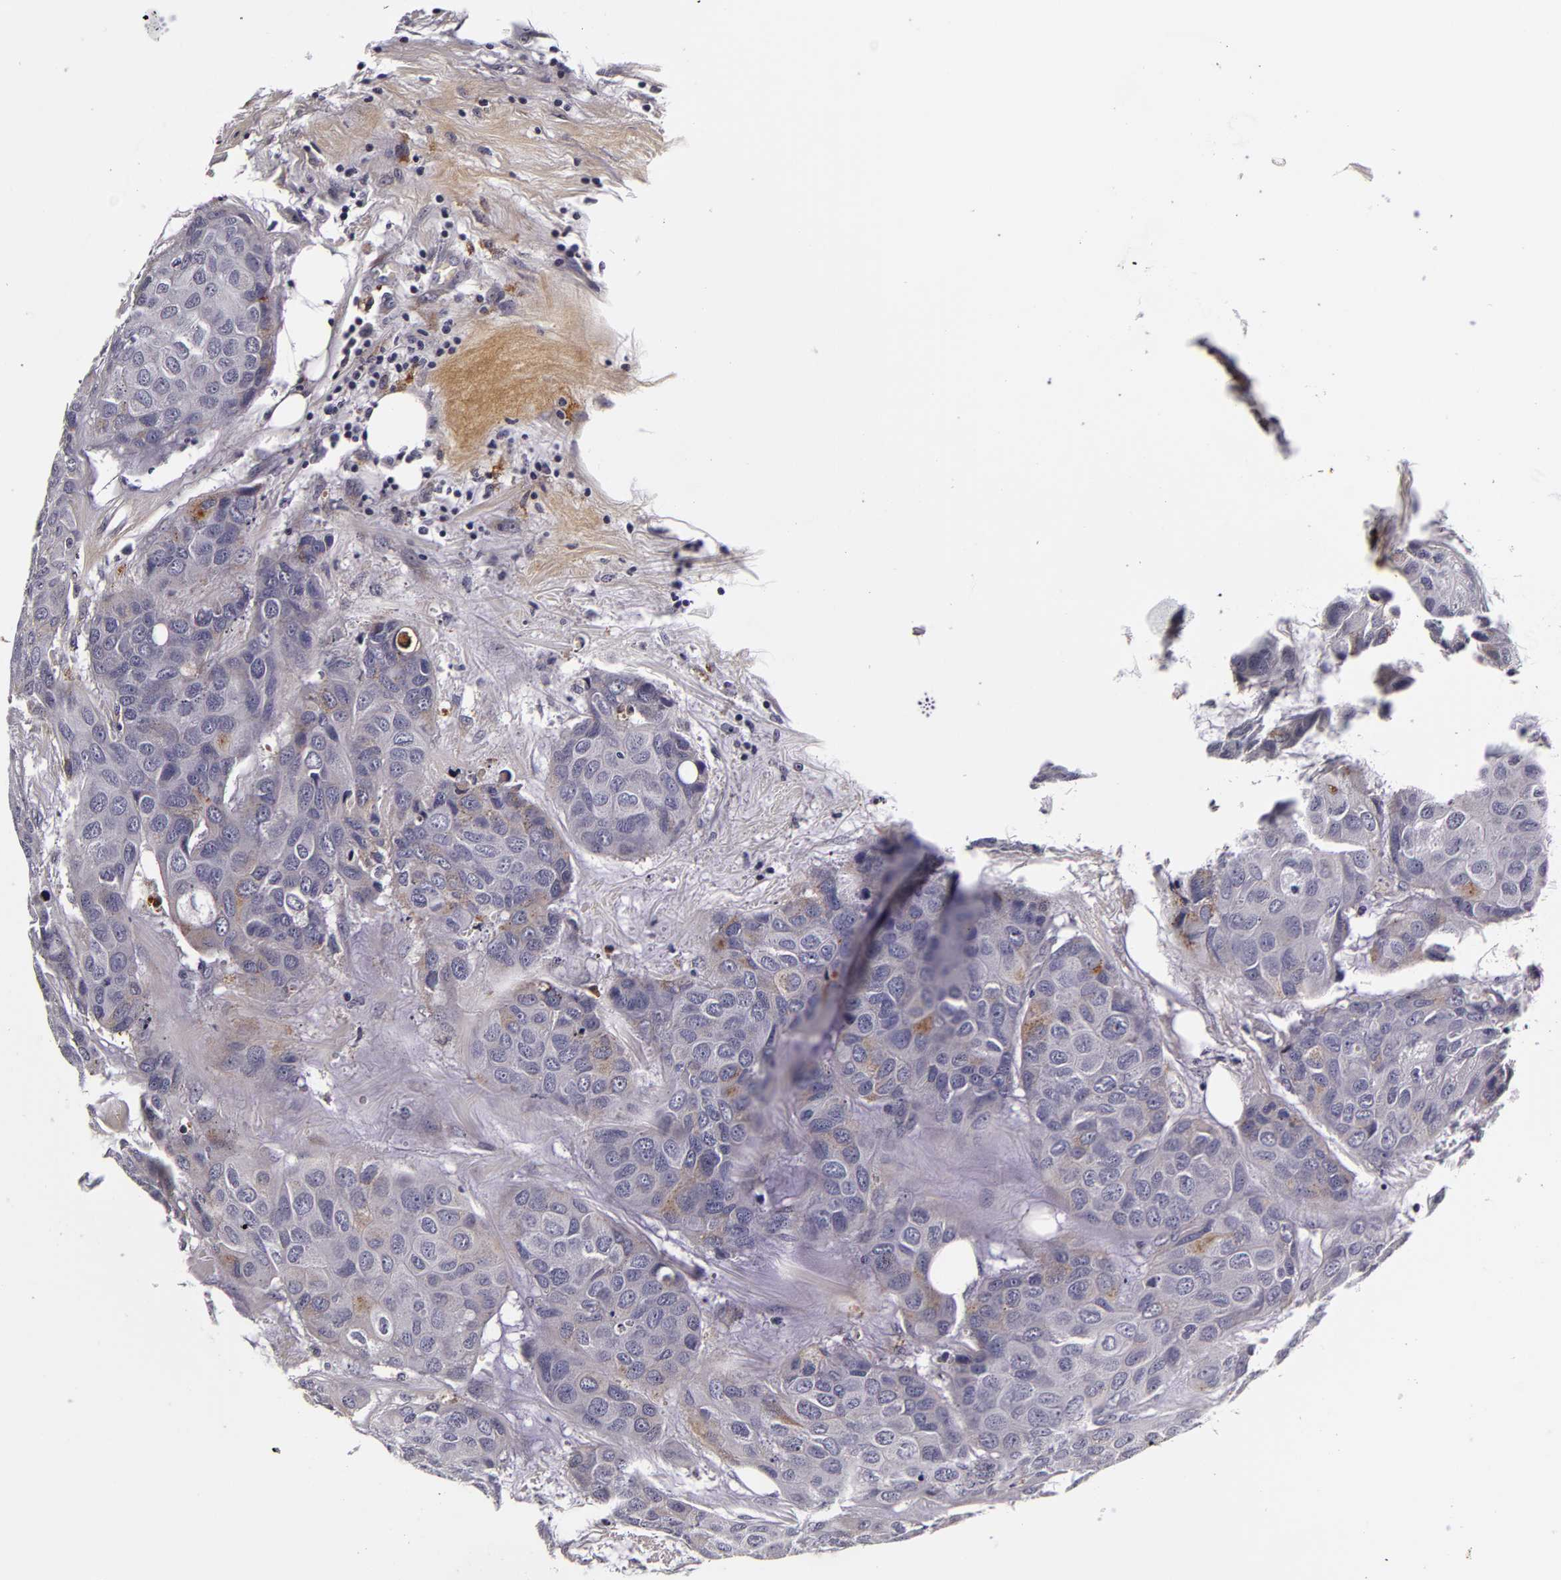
{"staining": {"intensity": "negative", "quantity": "none", "location": "none"}, "tissue": "breast cancer", "cell_type": "Tumor cells", "image_type": "cancer", "snomed": [{"axis": "morphology", "description": "Duct carcinoma"}, {"axis": "topography", "description": "Breast"}], "caption": "An image of breast cancer (intraductal carcinoma) stained for a protein shows no brown staining in tumor cells.", "gene": "LGALS3BP", "patient": {"sex": "female", "age": 68}}